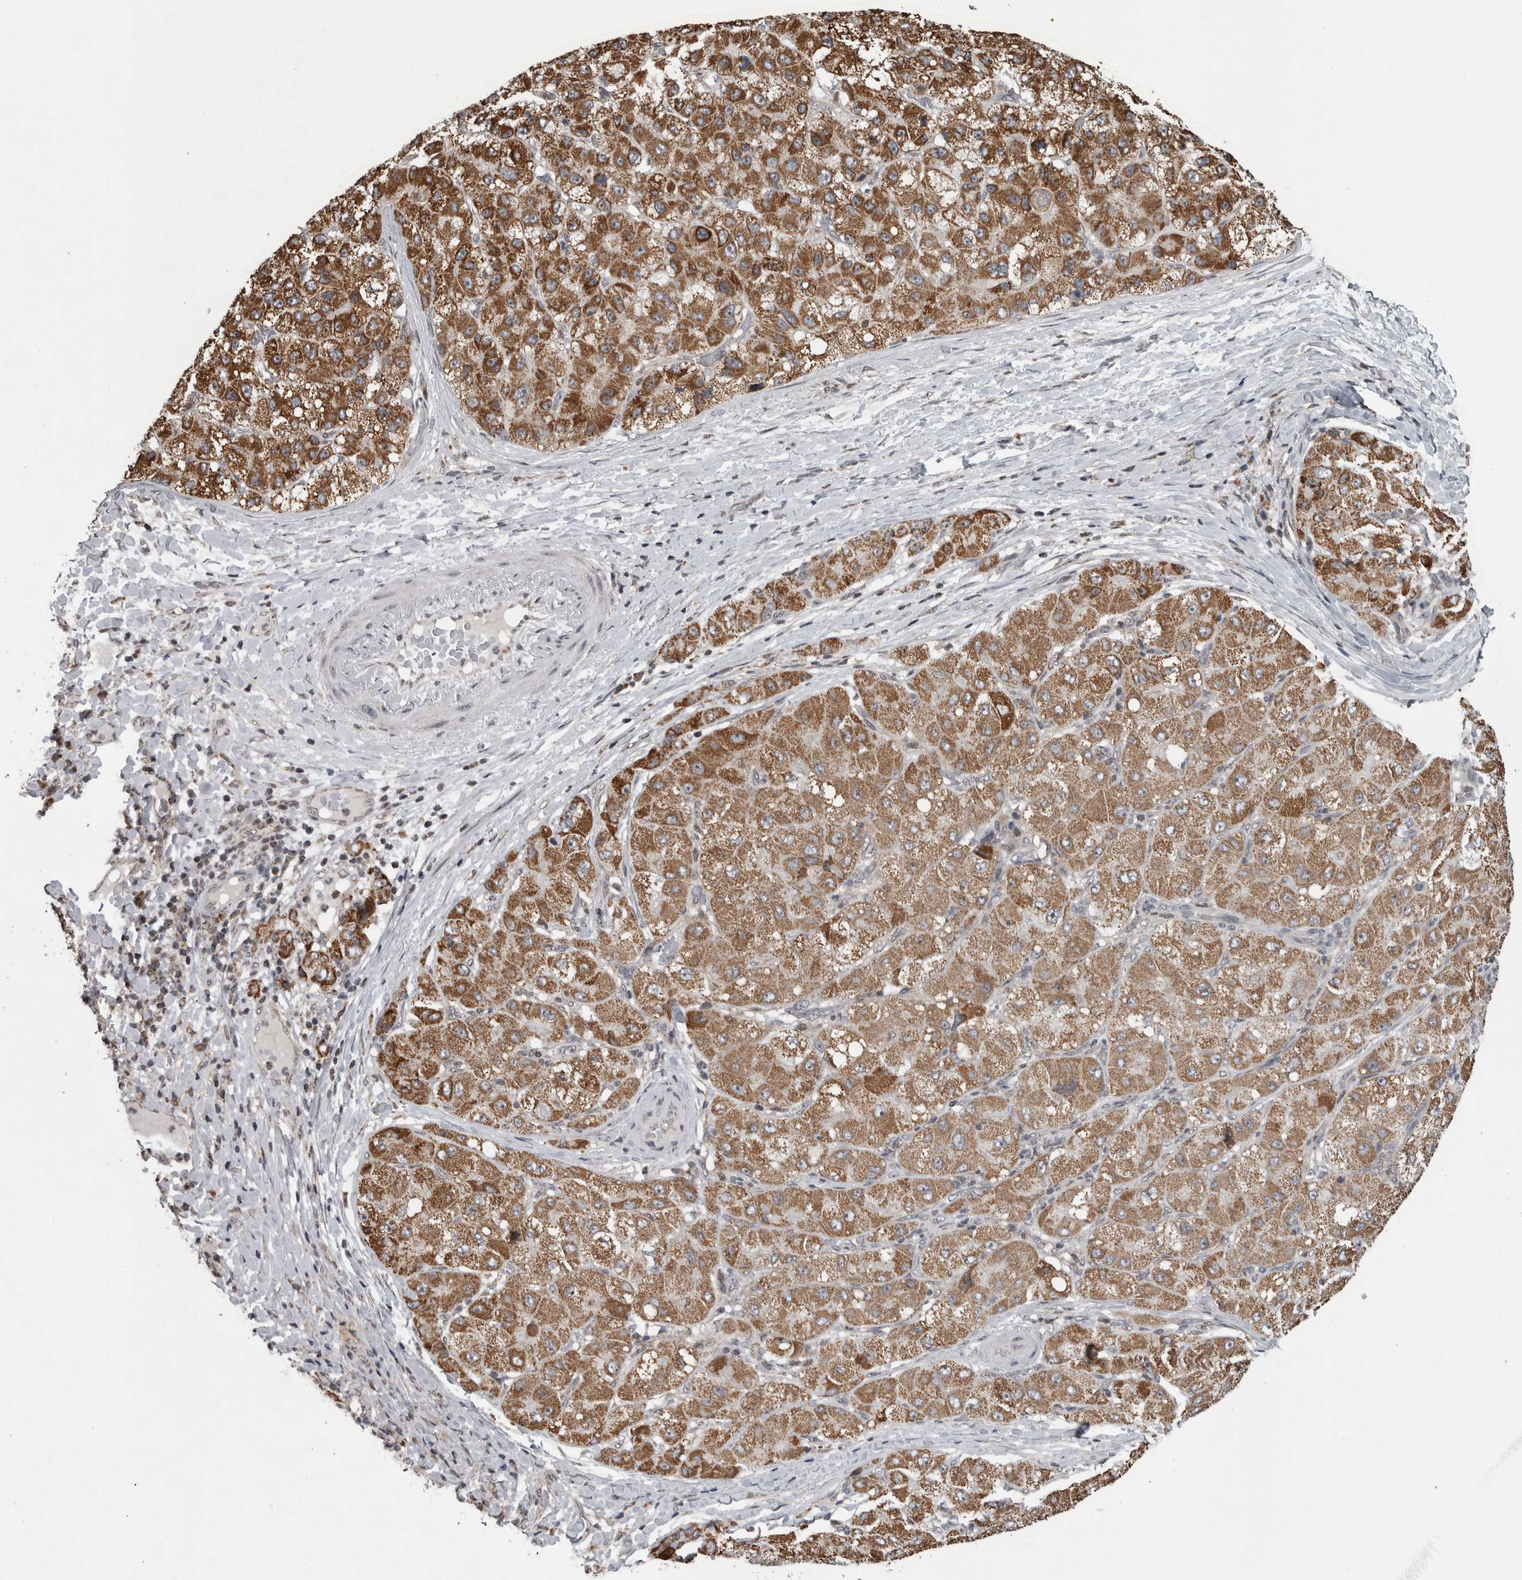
{"staining": {"intensity": "moderate", "quantity": ">75%", "location": "cytoplasmic/membranous"}, "tissue": "liver cancer", "cell_type": "Tumor cells", "image_type": "cancer", "snomed": [{"axis": "morphology", "description": "Carcinoma, Hepatocellular, NOS"}, {"axis": "topography", "description": "Liver"}], "caption": "Tumor cells exhibit medium levels of moderate cytoplasmic/membranous expression in approximately >75% of cells in human liver hepatocellular carcinoma.", "gene": "OR2K2", "patient": {"sex": "male", "age": 80}}